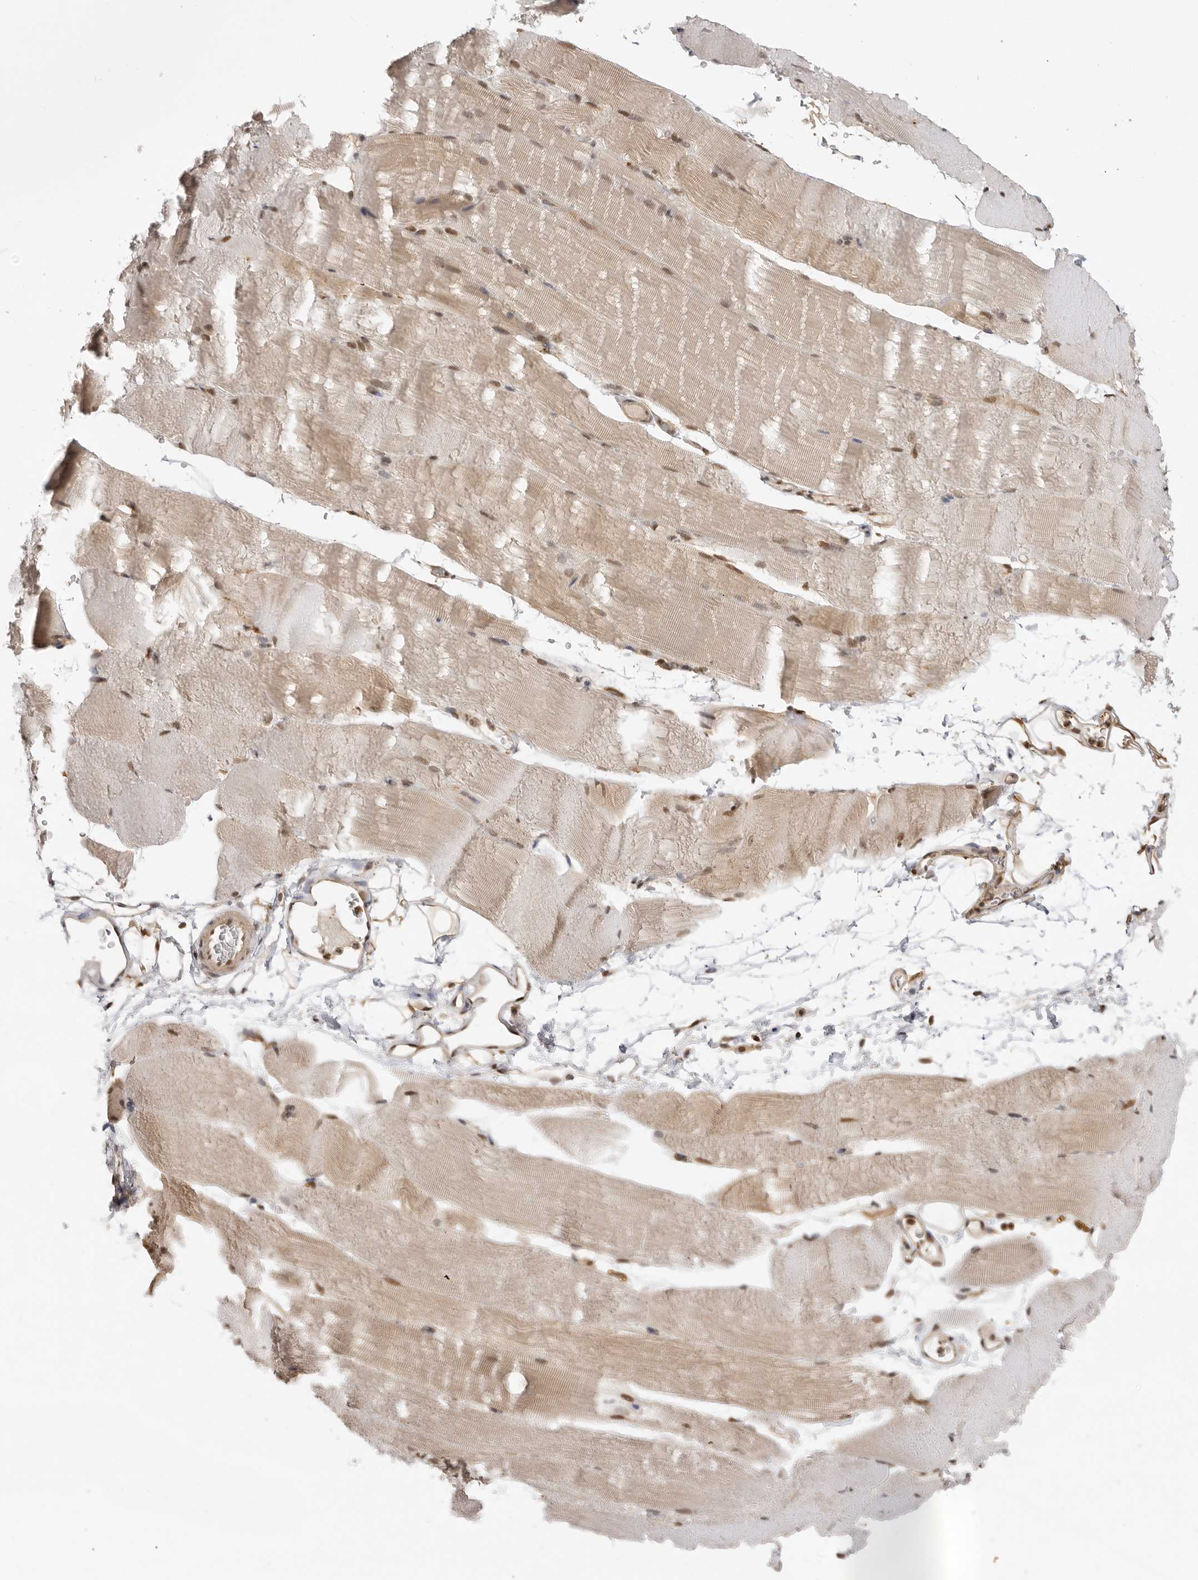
{"staining": {"intensity": "moderate", "quantity": ">75%", "location": "nuclear"}, "tissue": "skeletal muscle", "cell_type": "Myocytes", "image_type": "normal", "snomed": [{"axis": "morphology", "description": "Normal tissue, NOS"}, {"axis": "topography", "description": "Skeletal muscle"}, {"axis": "topography", "description": "Parathyroid gland"}], "caption": "Protein expression analysis of unremarkable human skeletal muscle reveals moderate nuclear expression in about >75% of myocytes. (Brightfield microscopy of DAB IHC at high magnification).", "gene": "ADPRS", "patient": {"sex": "female", "age": 37}}